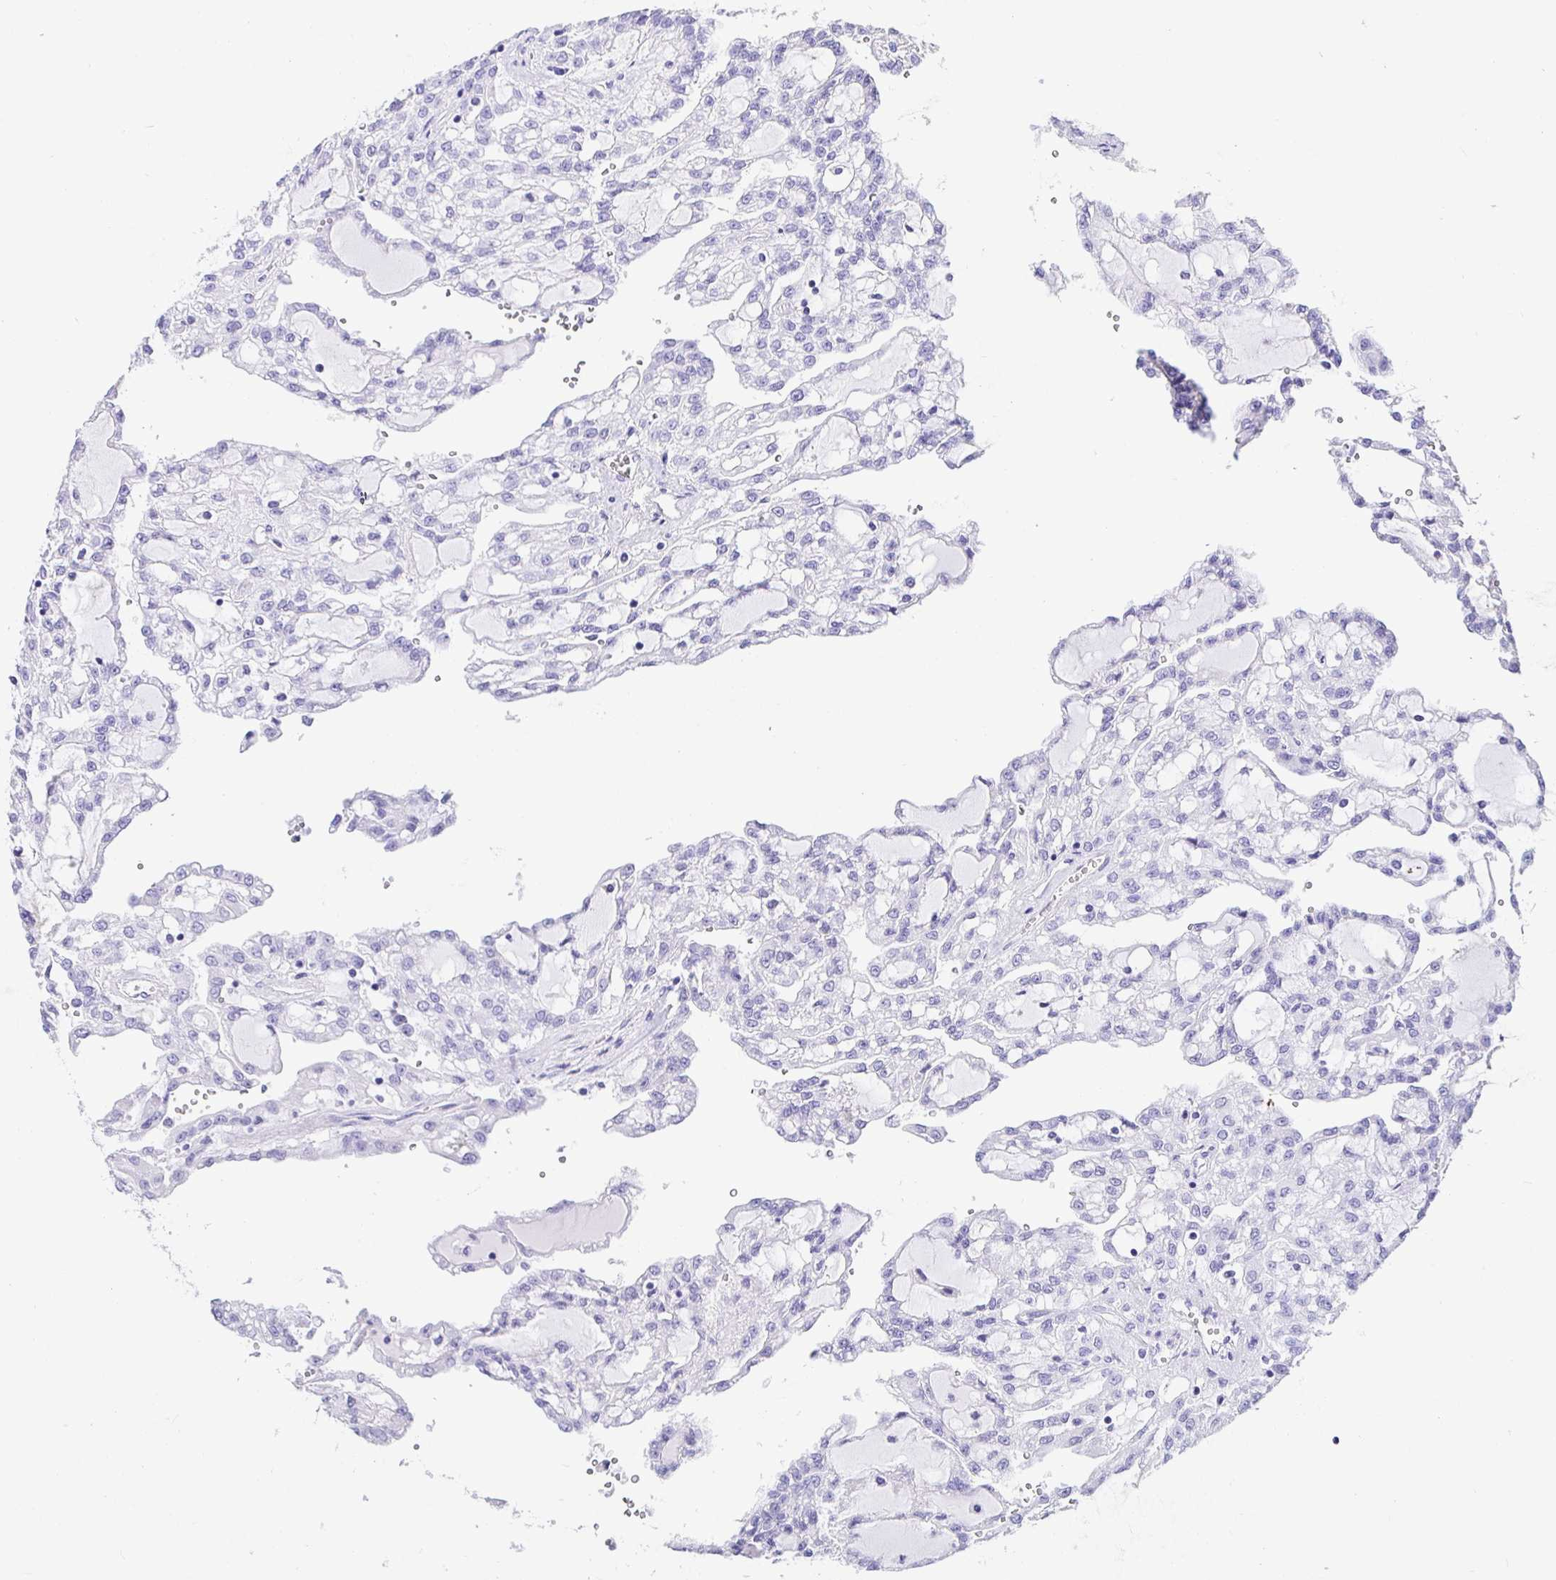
{"staining": {"intensity": "negative", "quantity": "none", "location": "none"}, "tissue": "renal cancer", "cell_type": "Tumor cells", "image_type": "cancer", "snomed": [{"axis": "morphology", "description": "Adenocarcinoma, NOS"}, {"axis": "topography", "description": "Kidney"}], "caption": "Tumor cells are negative for protein expression in human renal cancer. Brightfield microscopy of immunohistochemistry (IHC) stained with DAB (brown) and hematoxylin (blue), captured at high magnification.", "gene": "PRAMEF19", "patient": {"sex": "male", "age": 63}}